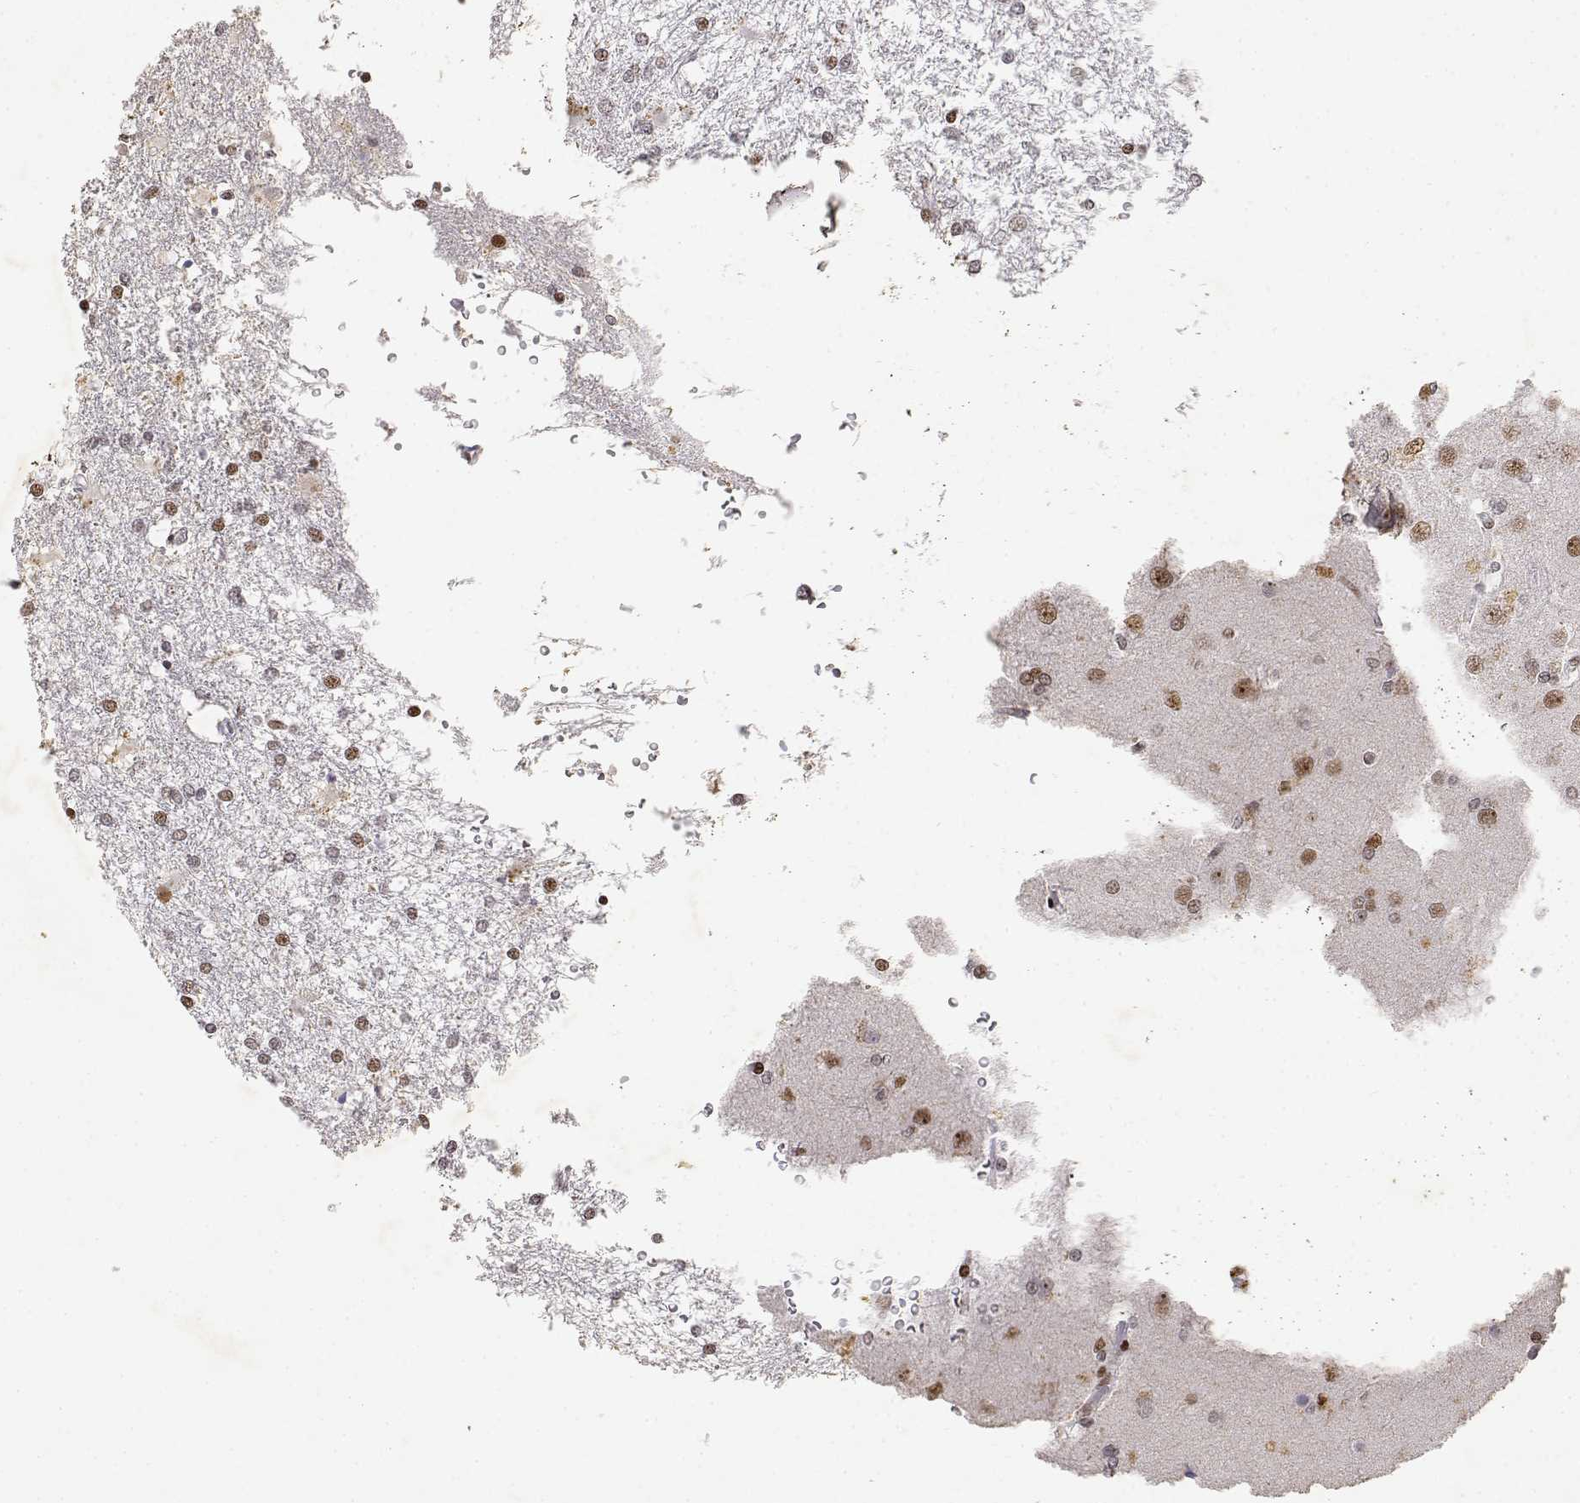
{"staining": {"intensity": "weak", "quantity": "25%-75%", "location": "nuclear"}, "tissue": "glioma", "cell_type": "Tumor cells", "image_type": "cancer", "snomed": [{"axis": "morphology", "description": "Glioma, malignant, High grade"}, {"axis": "topography", "description": "Cerebral cortex"}], "caption": "Immunohistochemical staining of glioma displays low levels of weak nuclear positivity in approximately 25%-75% of tumor cells. The staining was performed using DAB (3,3'-diaminobenzidine) to visualize the protein expression in brown, while the nuclei were stained in blue with hematoxylin (Magnification: 20x).", "gene": "RSF1", "patient": {"sex": "male", "age": 79}}